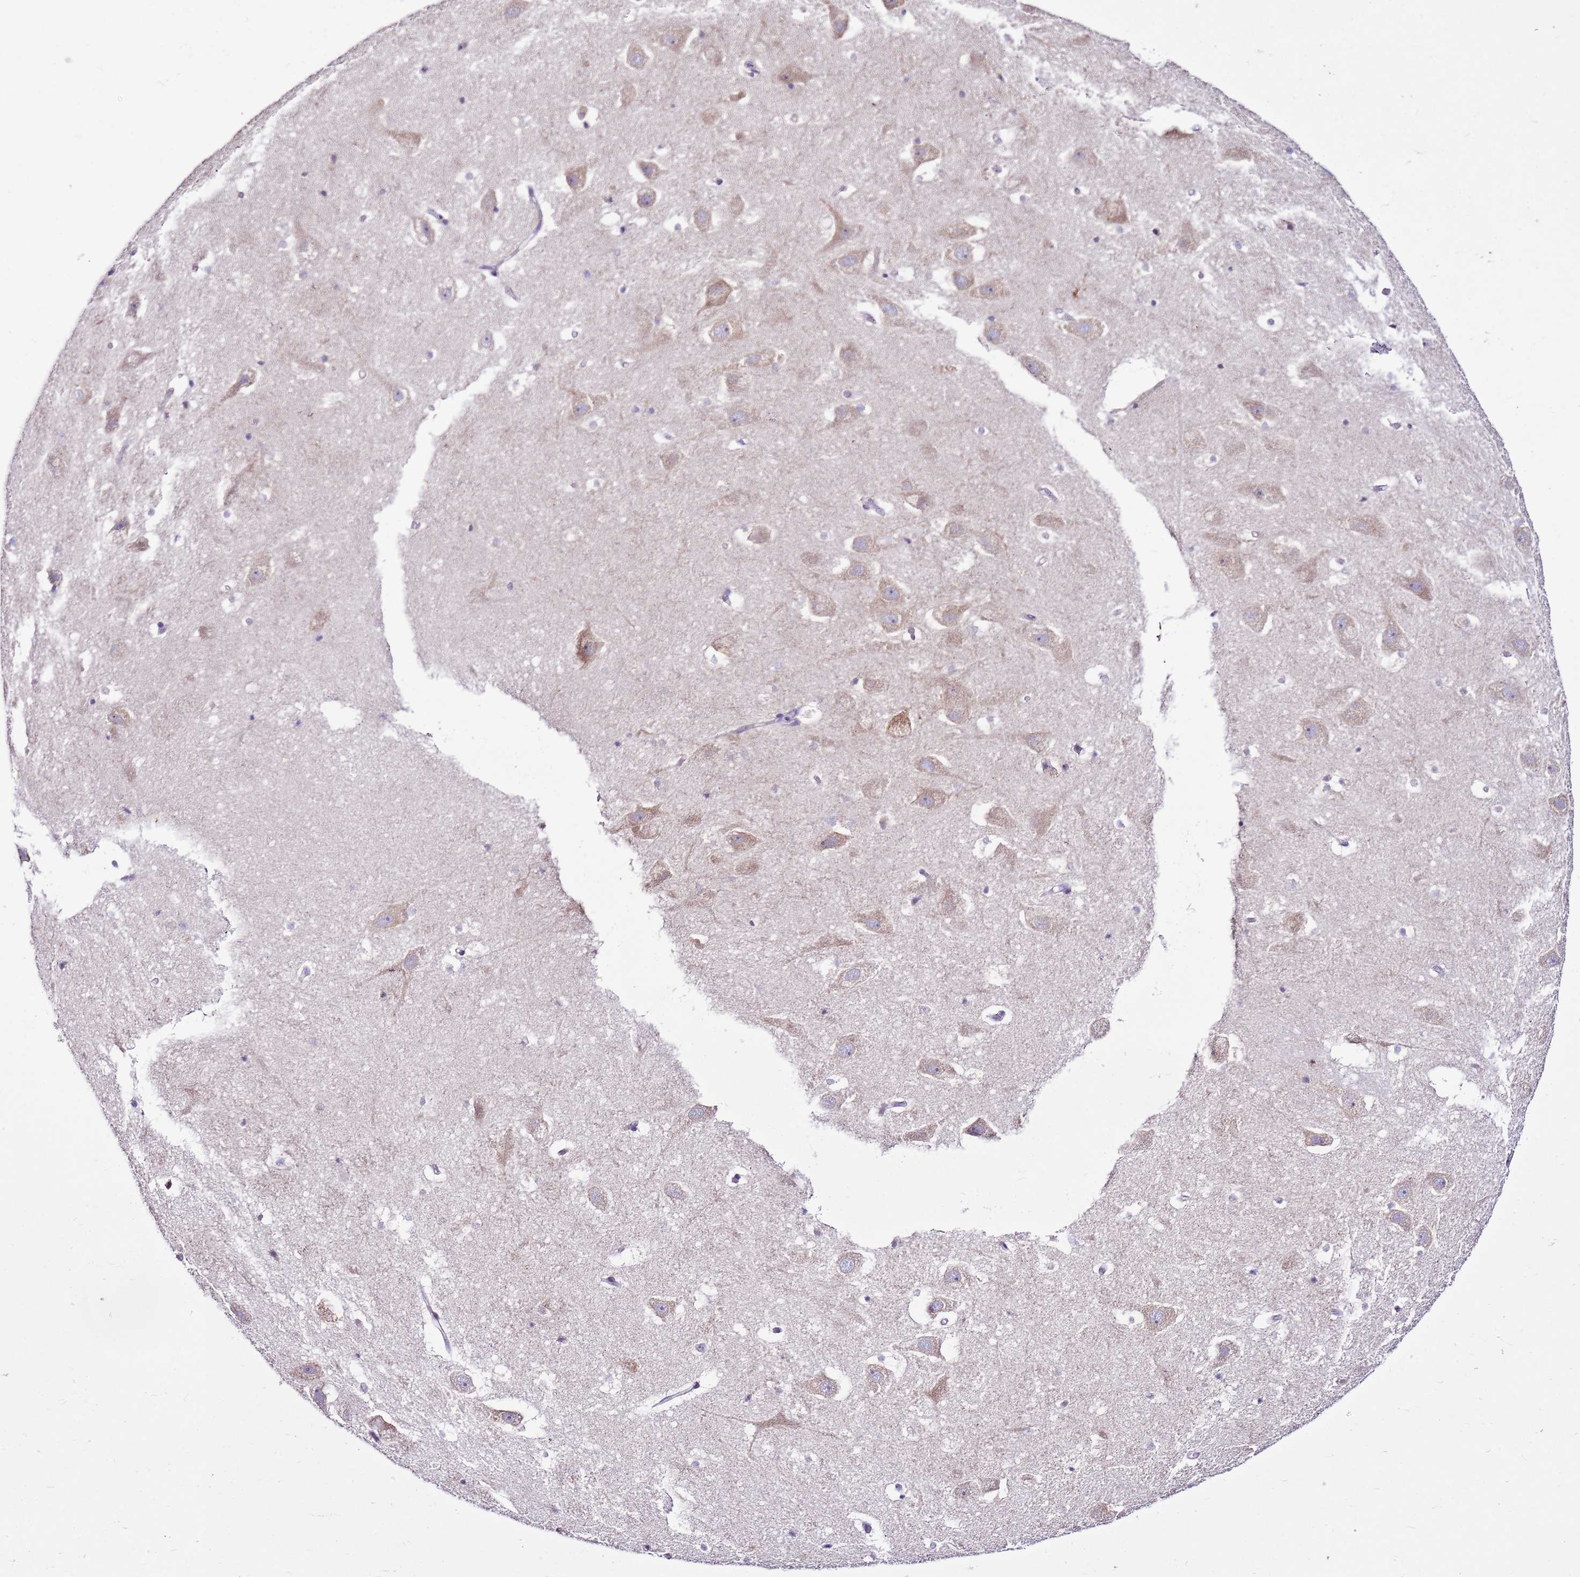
{"staining": {"intensity": "negative", "quantity": "none", "location": "none"}, "tissue": "hippocampus", "cell_type": "Glial cells", "image_type": "normal", "snomed": [{"axis": "morphology", "description": "Normal tissue, NOS"}, {"axis": "topography", "description": "Hippocampus"}], "caption": "An IHC histopathology image of unremarkable hippocampus is shown. There is no staining in glial cells of hippocampus. (Stains: DAB IHC with hematoxylin counter stain, Microscopy: brightfield microscopy at high magnification).", "gene": "MRPL36", "patient": {"sex": "female", "age": 52}}